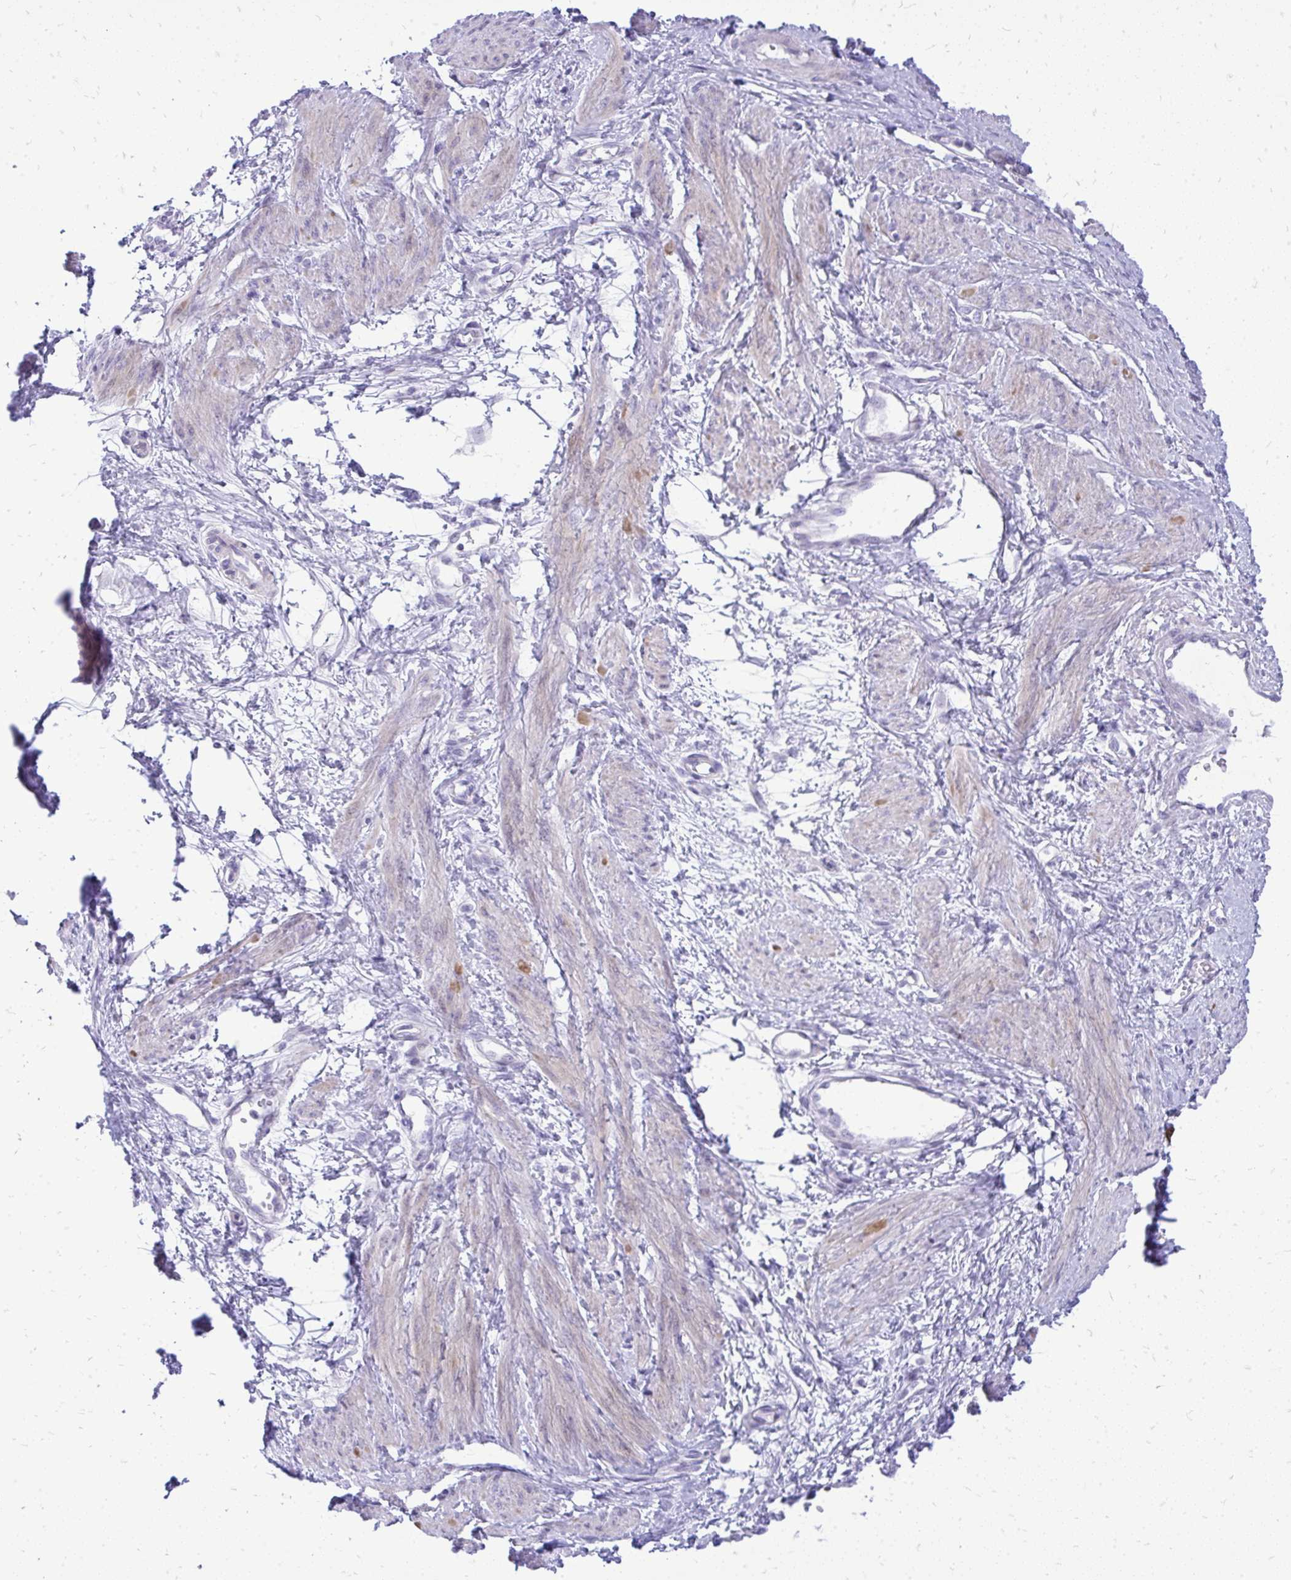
{"staining": {"intensity": "weak", "quantity": "25%-75%", "location": "cytoplasmic/membranous"}, "tissue": "smooth muscle", "cell_type": "Smooth muscle cells", "image_type": "normal", "snomed": [{"axis": "morphology", "description": "Normal tissue, NOS"}, {"axis": "topography", "description": "Smooth muscle"}, {"axis": "topography", "description": "Uterus"}], "caption": "IHC of normal human smooth muscle exhibits low levels of weak cytoplasmic/membranous positivity in approximately 25%-75% of smooth muscle cells.", "gene": "OR8D1", "patient": {"sex": "female", "age": 39}}